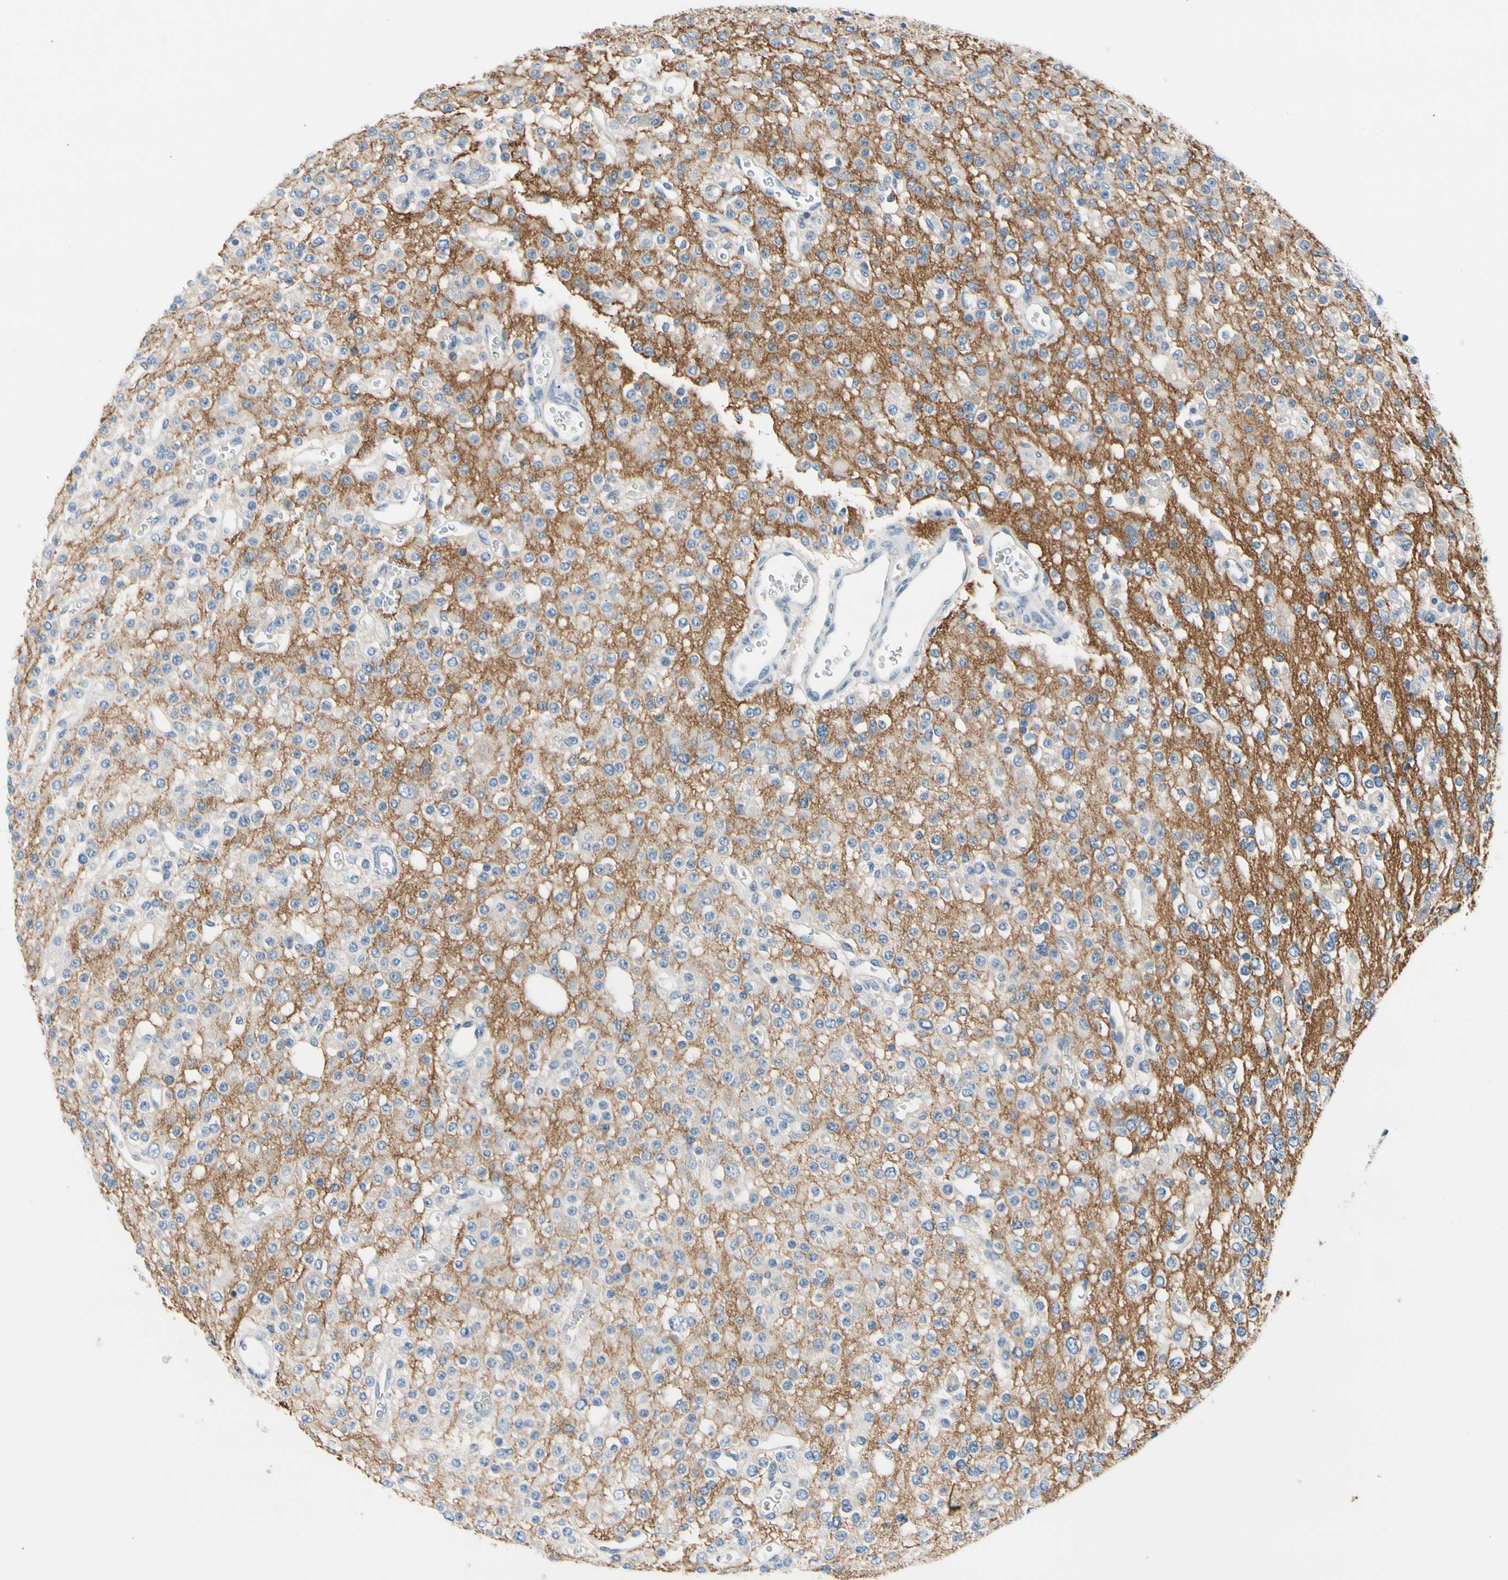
{"staining": {"intensity": "negative", "quantity": "none", "location": "none"}, "tissue": "glioma", "cell_type": "Tumor cells", "image_type": "cancer", "snomed": [{"axis": "morphology", "description": "Glioma, malignant, Low grade"}, {"axis": "topography", "description": "Brain"}], "caption": "DAB (3,3'-diaminobenzidine) immunohistochemical staining of human glioma shows no significant staining in tumor cells.", "gene": "STXBP1", "patient": {"sex": "male", "age": 38}}